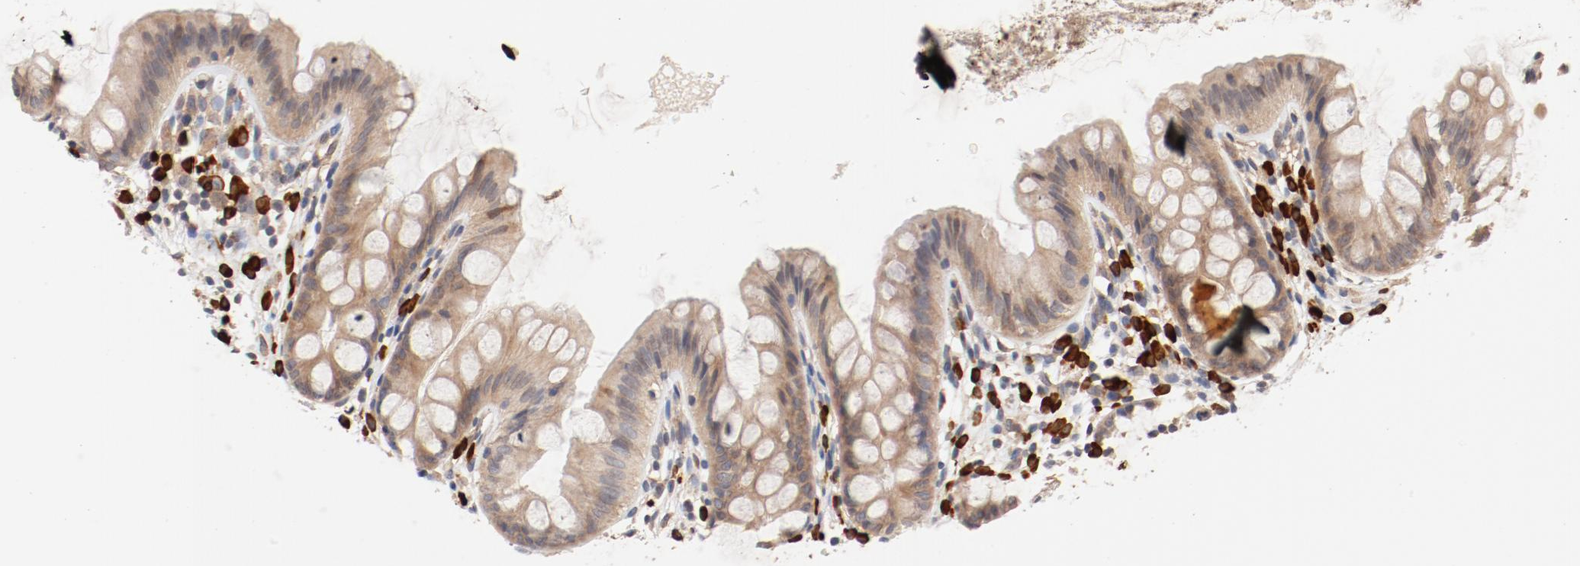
{"staining": {"intensity": "moderate", "quantity": ">75%", "location": "cytoplasmic/membranous"}, "tissue": "colon", "cell_type": "Endothelial cells", "image_type": "normal", "snomed": [{"axis": "morphology", "description": "Normal tissue, NOS"}, {"axis": "topography", "description": "Smooth muscle"}, {"axis": "topography", "description": "Colon"}], "caption": "DAB immunohistochemical staining of unremarkable human colon reveals moderate cytoplasmic/membranous protein expression in about >75% of endothelial cells.", "gene": "UBE2J1", "patient": {"sex": "male", "age": 67}}